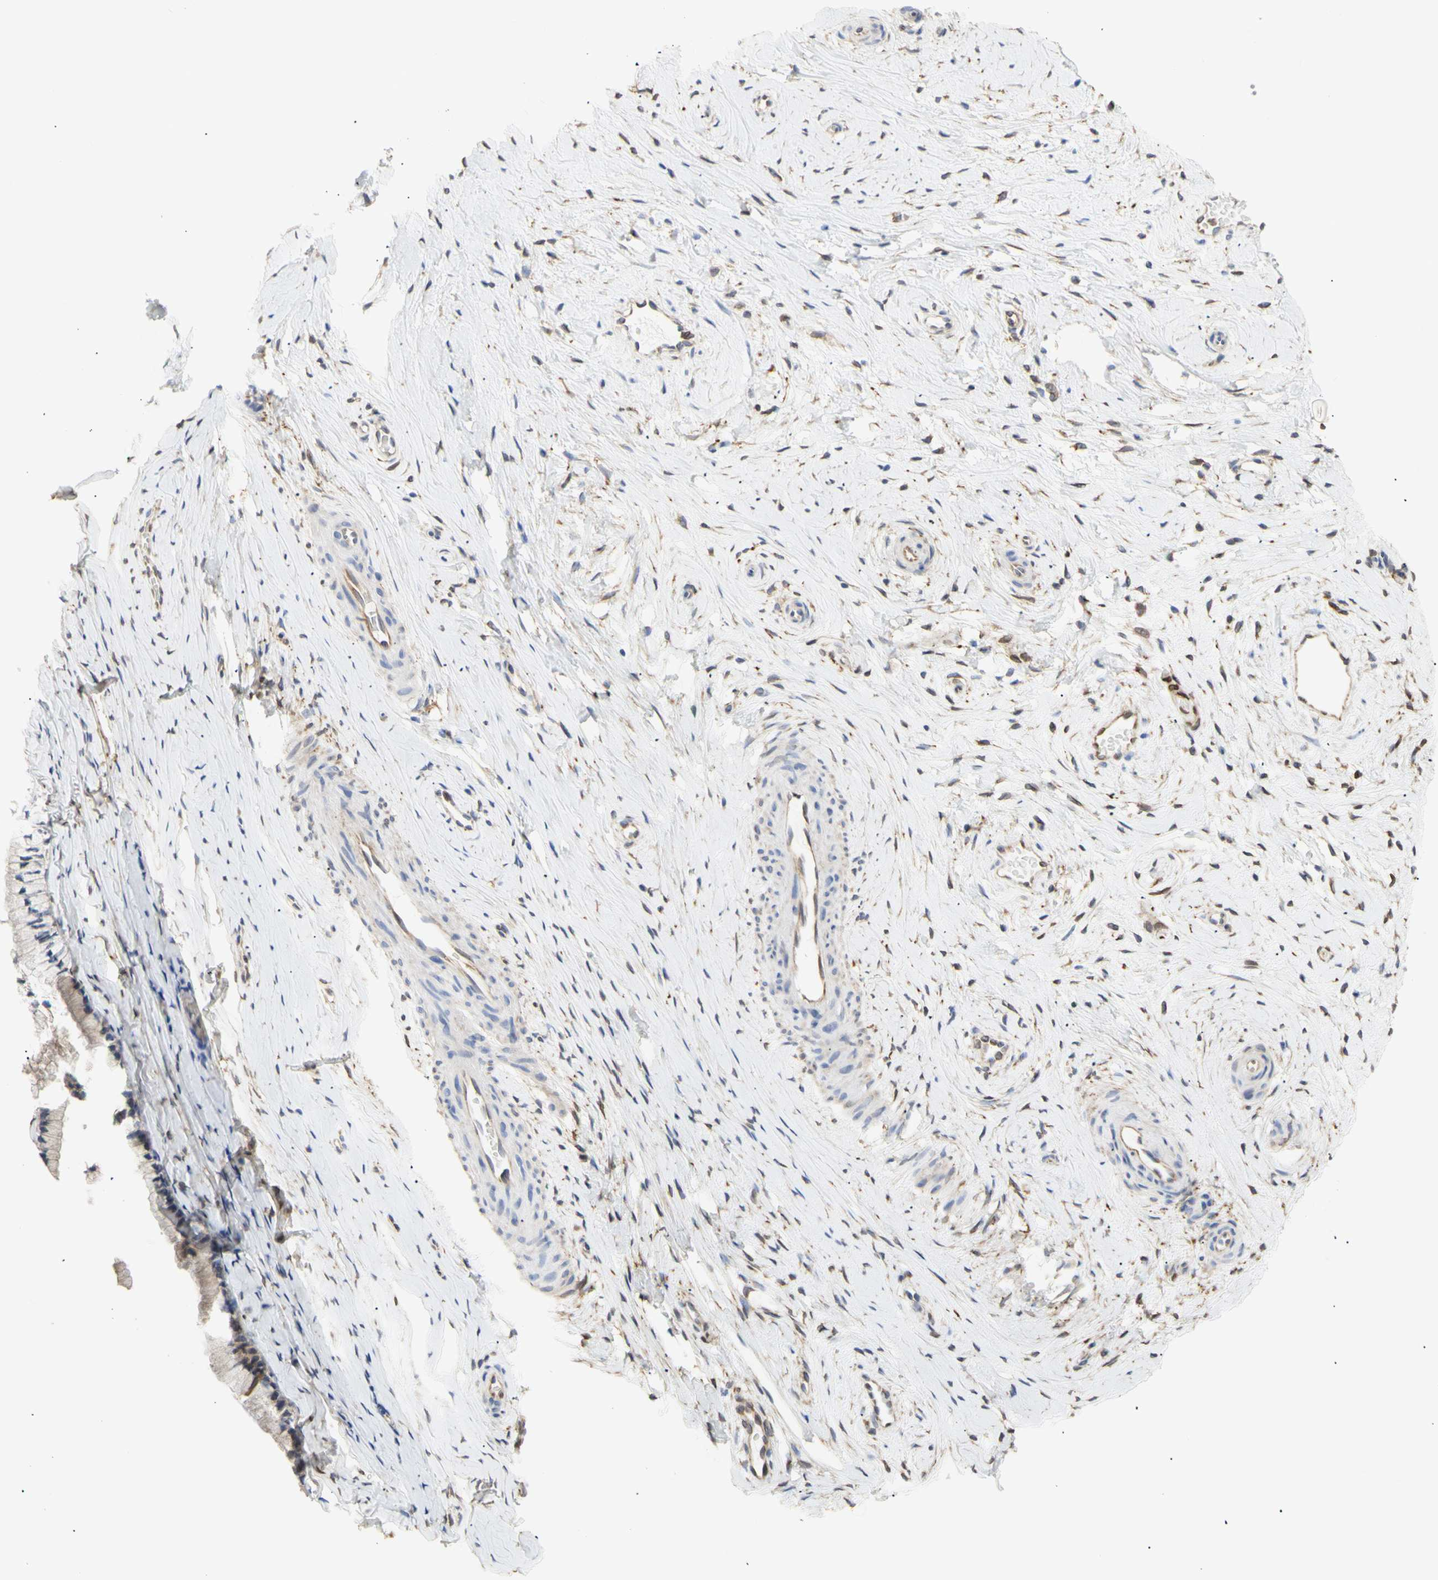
{"staining": {"intensity": "weak", "quantity": "<25%", "location": "cytoplasmic/membranous"}, "tissue": "cervix", "cell_type": "Glandular cells", "image_type": "normal", "snomed": [{"axis": "morphology", "description": "Normal tissue, NOS"}, {"axis": "topography", "description": "Cervix"}], "caption": "Immunohistochemical staining of unremarkable human cervix displays no significant expression in glandular cells.", "gene": "ERLIN1", "patient": {"sex": "female", "age": 39}}